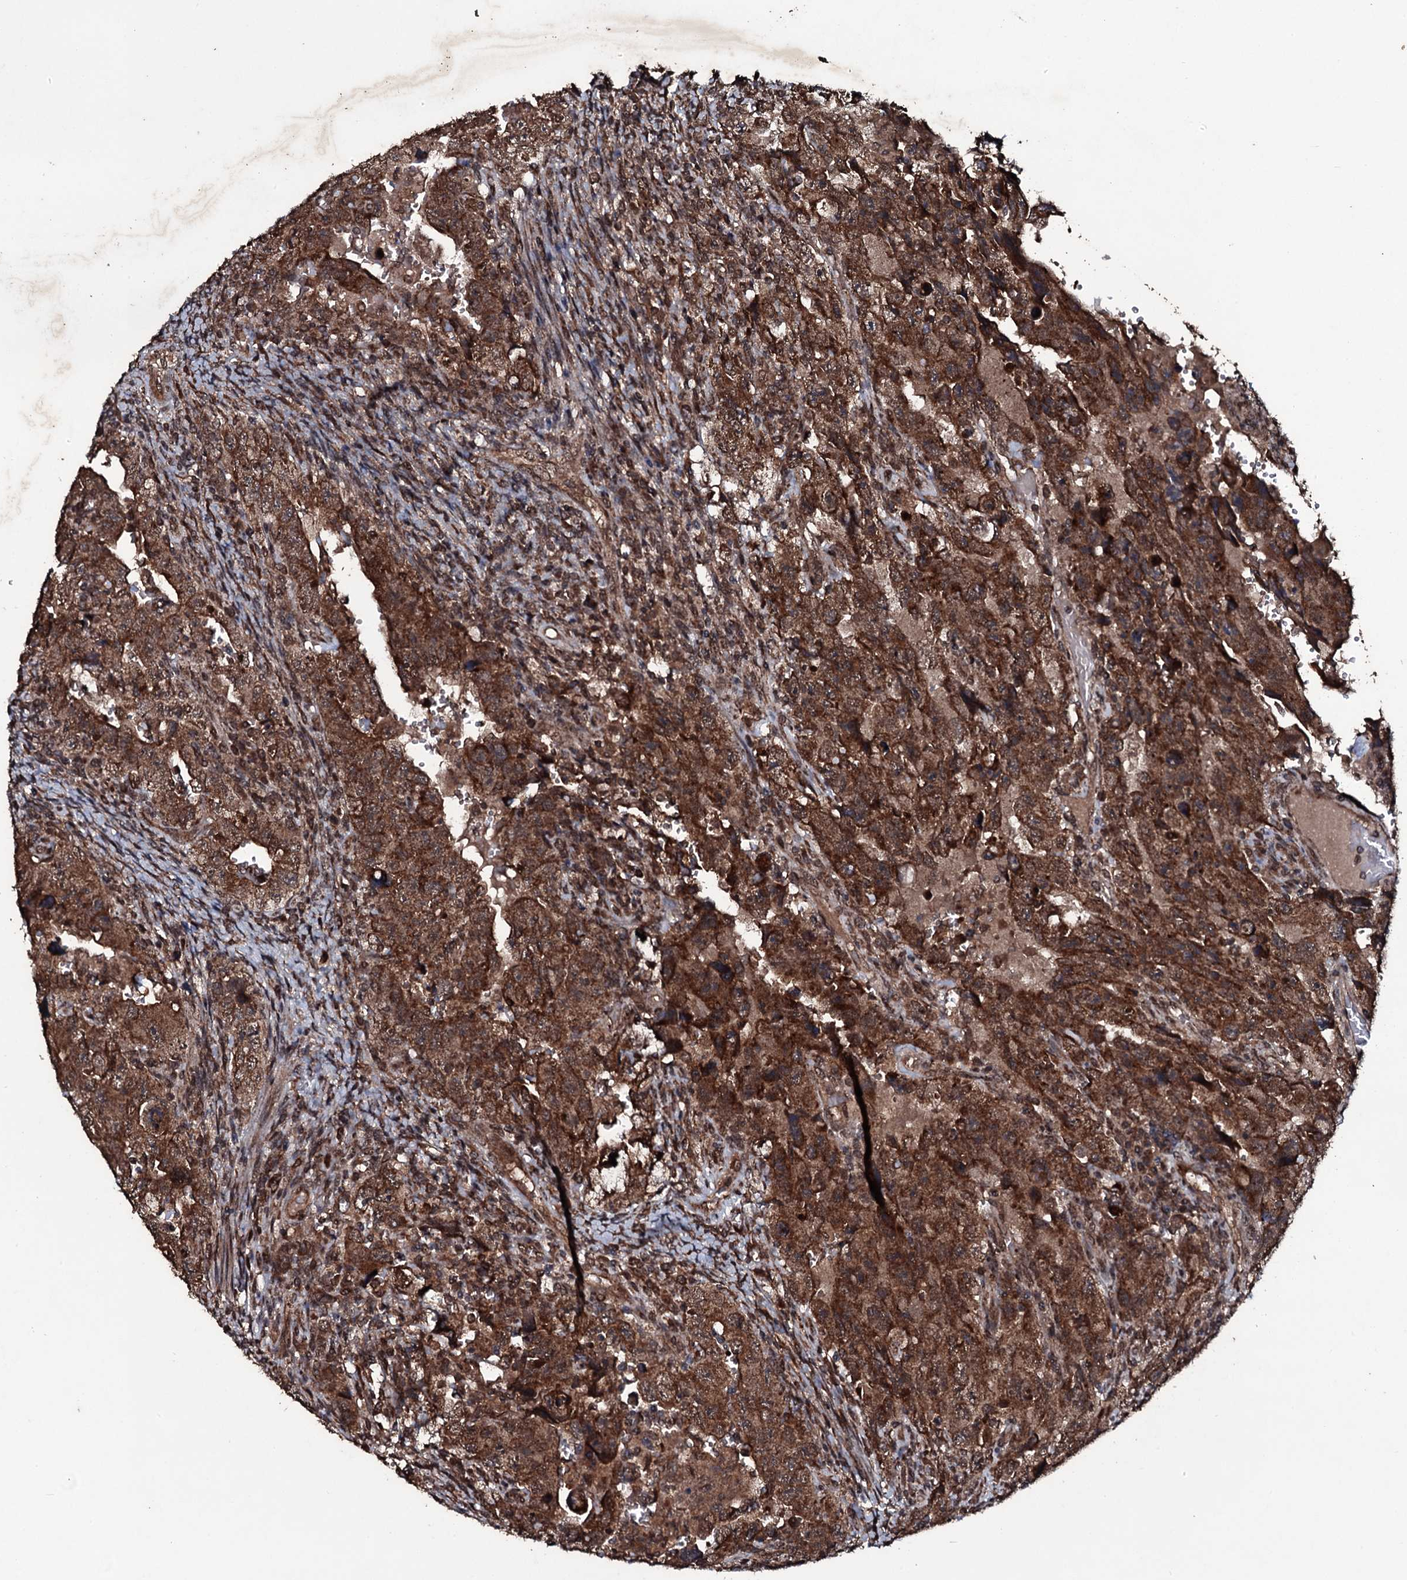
{"staining": {"intensity": "strong", "quantity": ">75%", "location": "cytoplasmic/membranous"}, "tissue": "testis cancer", "cell_type": "Tumor cells", "image_type": "cancer", "snomed": [{"axis": "morphology", "description": "Carcinoma, Embryonal, NOS"}, {"axis": "topography", "description": "Testis"}], "caption": "Protein expression analysis of embryonal carcinoma (testis) exhibits strong cytoplasmic/membranous expression in about >75% of tumor cells.", "gene": "MRPS31", "patient": {"sex": "male", "age": 26}}